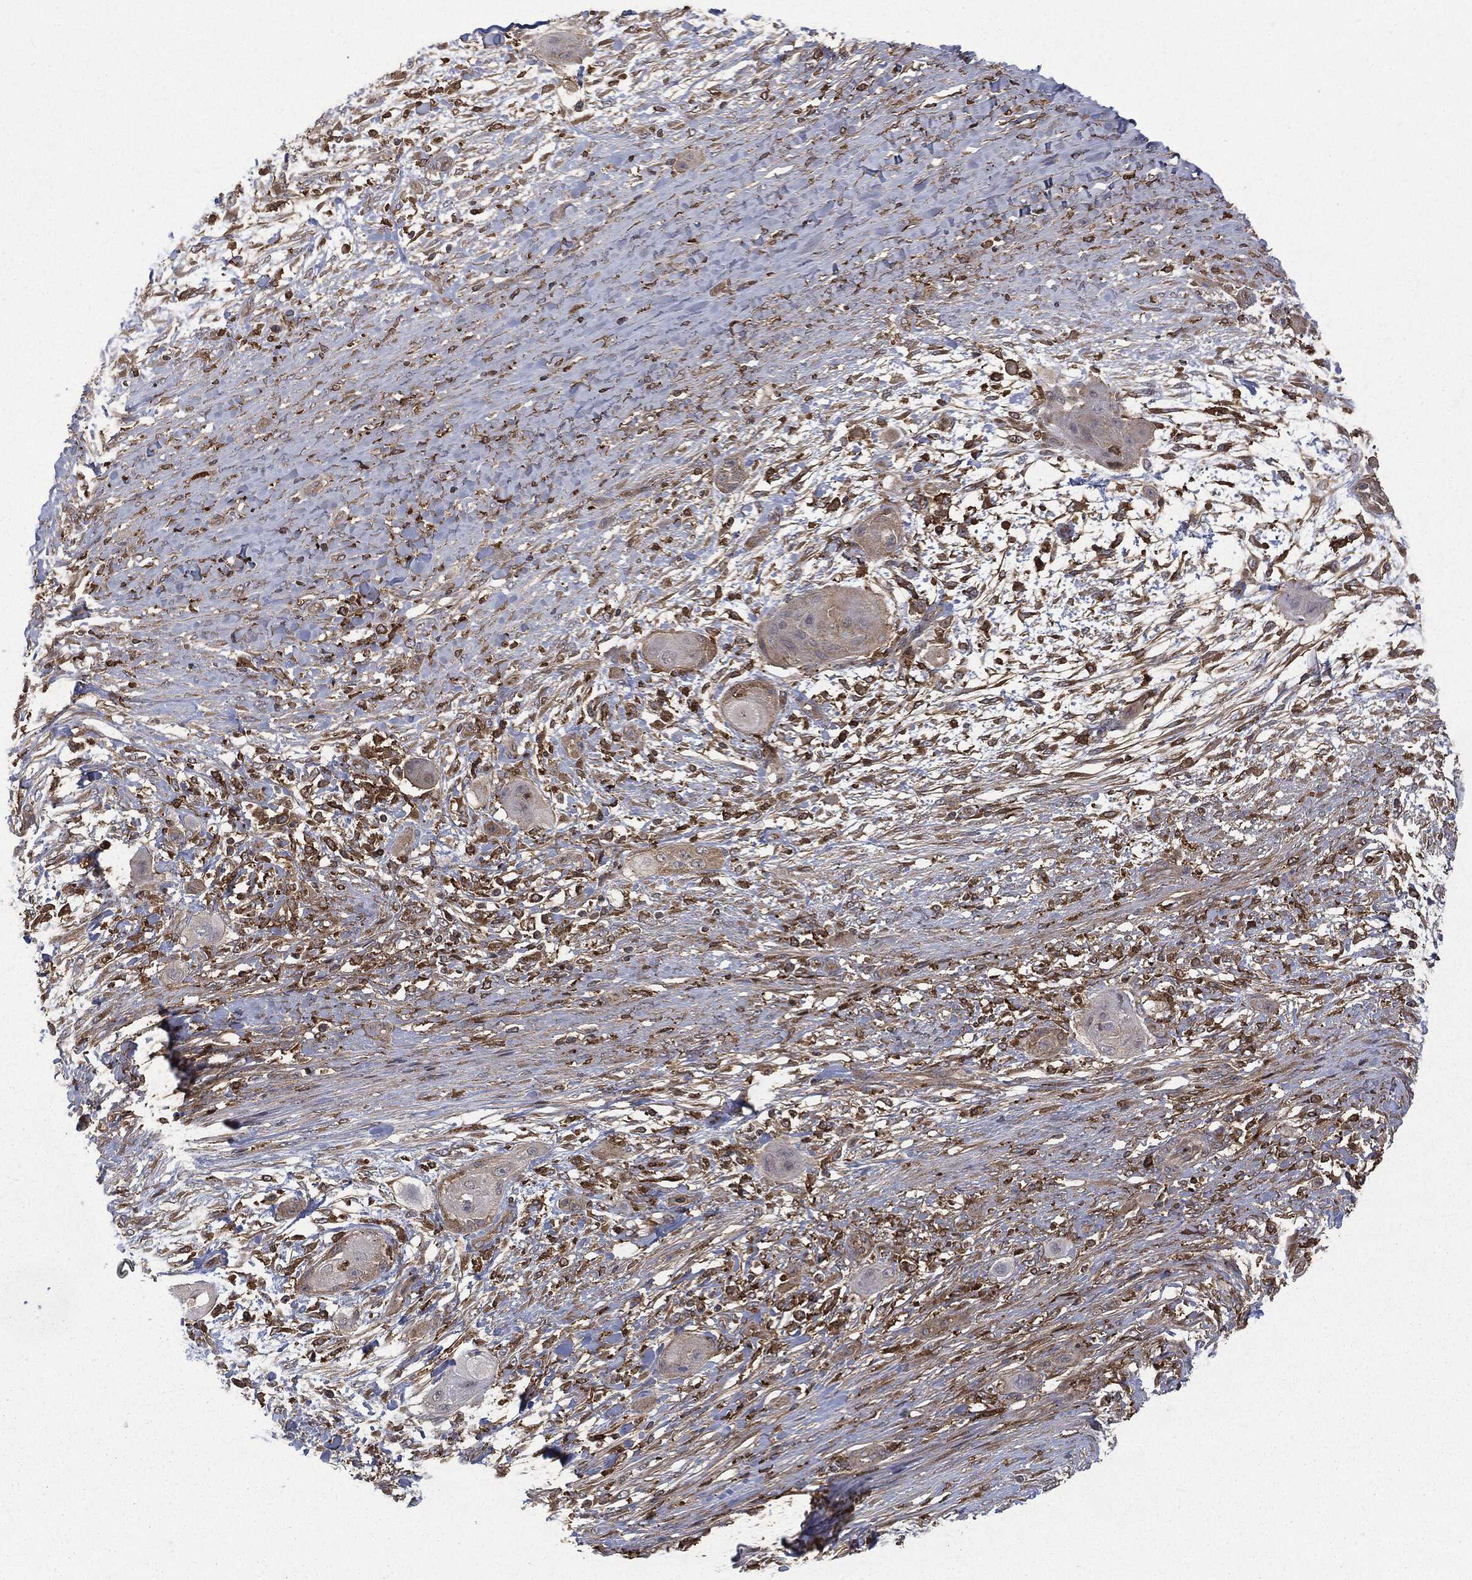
{"staining": {"intensity": "weak", "quantity": "25%-75%", "location": "cytoplasmic/membranous"}, "tissue": "skin cancer", "cell_type": "Tumor cells", "image_type": "cancer", "snomed": [{"axis": "morphology", "description": "Squamous cell carcinoma, NOS"}, {"axis": "topography", "description": "Skin"}], "caption": "A photomicrograph of human skin cancer stained for a protein exhibits weak cytoplasmic/membranous brown staining in tumor cells.", "gene": "SNX5", "patient": {"sex": "male", "age": 62}}